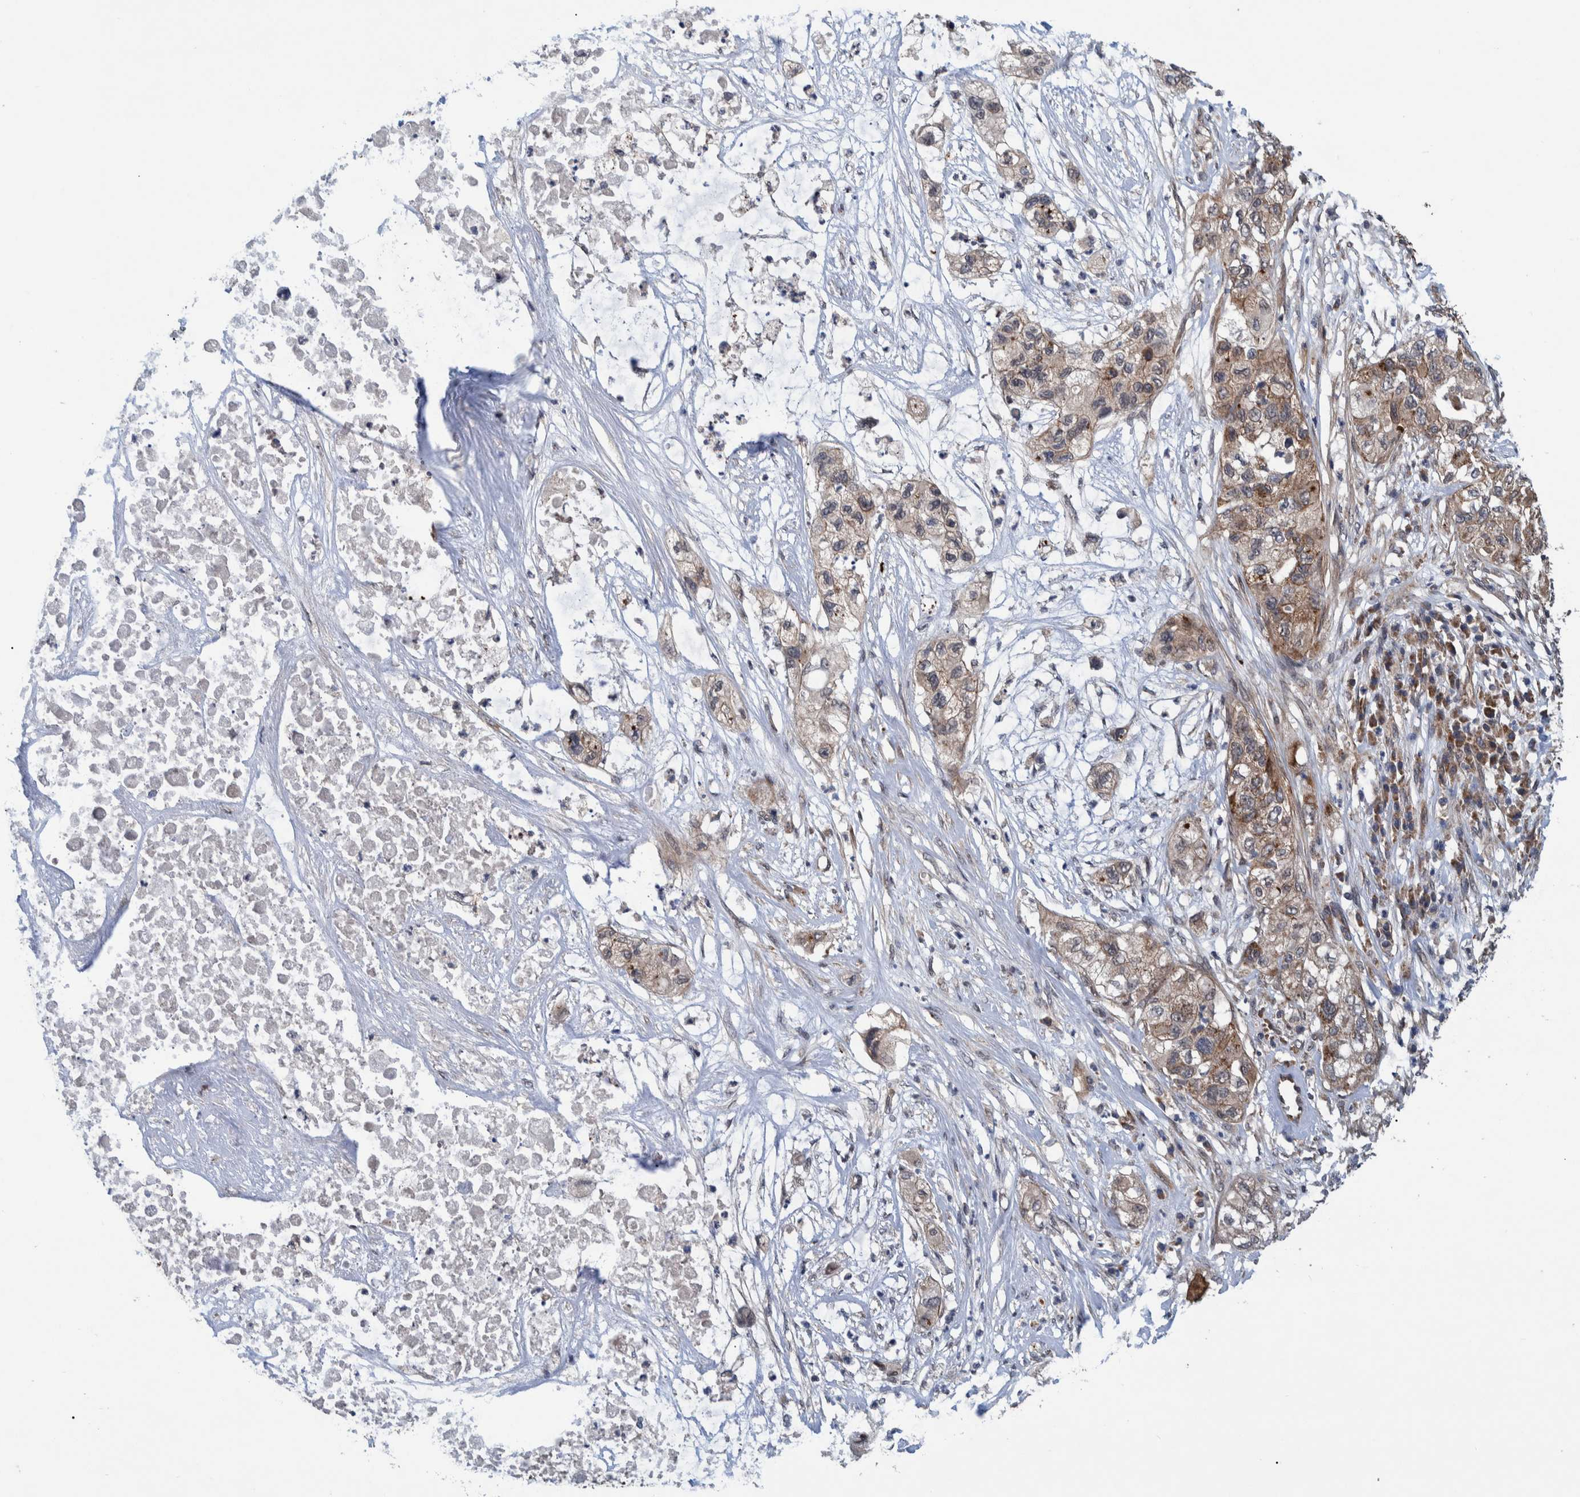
{"staining": {"intensity": "weak", "quantity": "25%-75%", "location": "cytoplasmic/membranous"}, "tissue": "pancreatic cancer", "cell_type": "Tumor cells", "image_type": "cancer", "snomed": [{"axis": "morphology", "description": "Adenocarcinoma, NOS"}, {"axis": "topography", "description": "Pancreas"}], "caption": "The histopathology image shows immunohistochemical staining of pancreatic cancer. There is weak cytoplasmic/membranous staining is identified in about 25%-75% of tumor cells.", "gene": "MRPS7", "patient": {"sex": "female", "age": 78}}